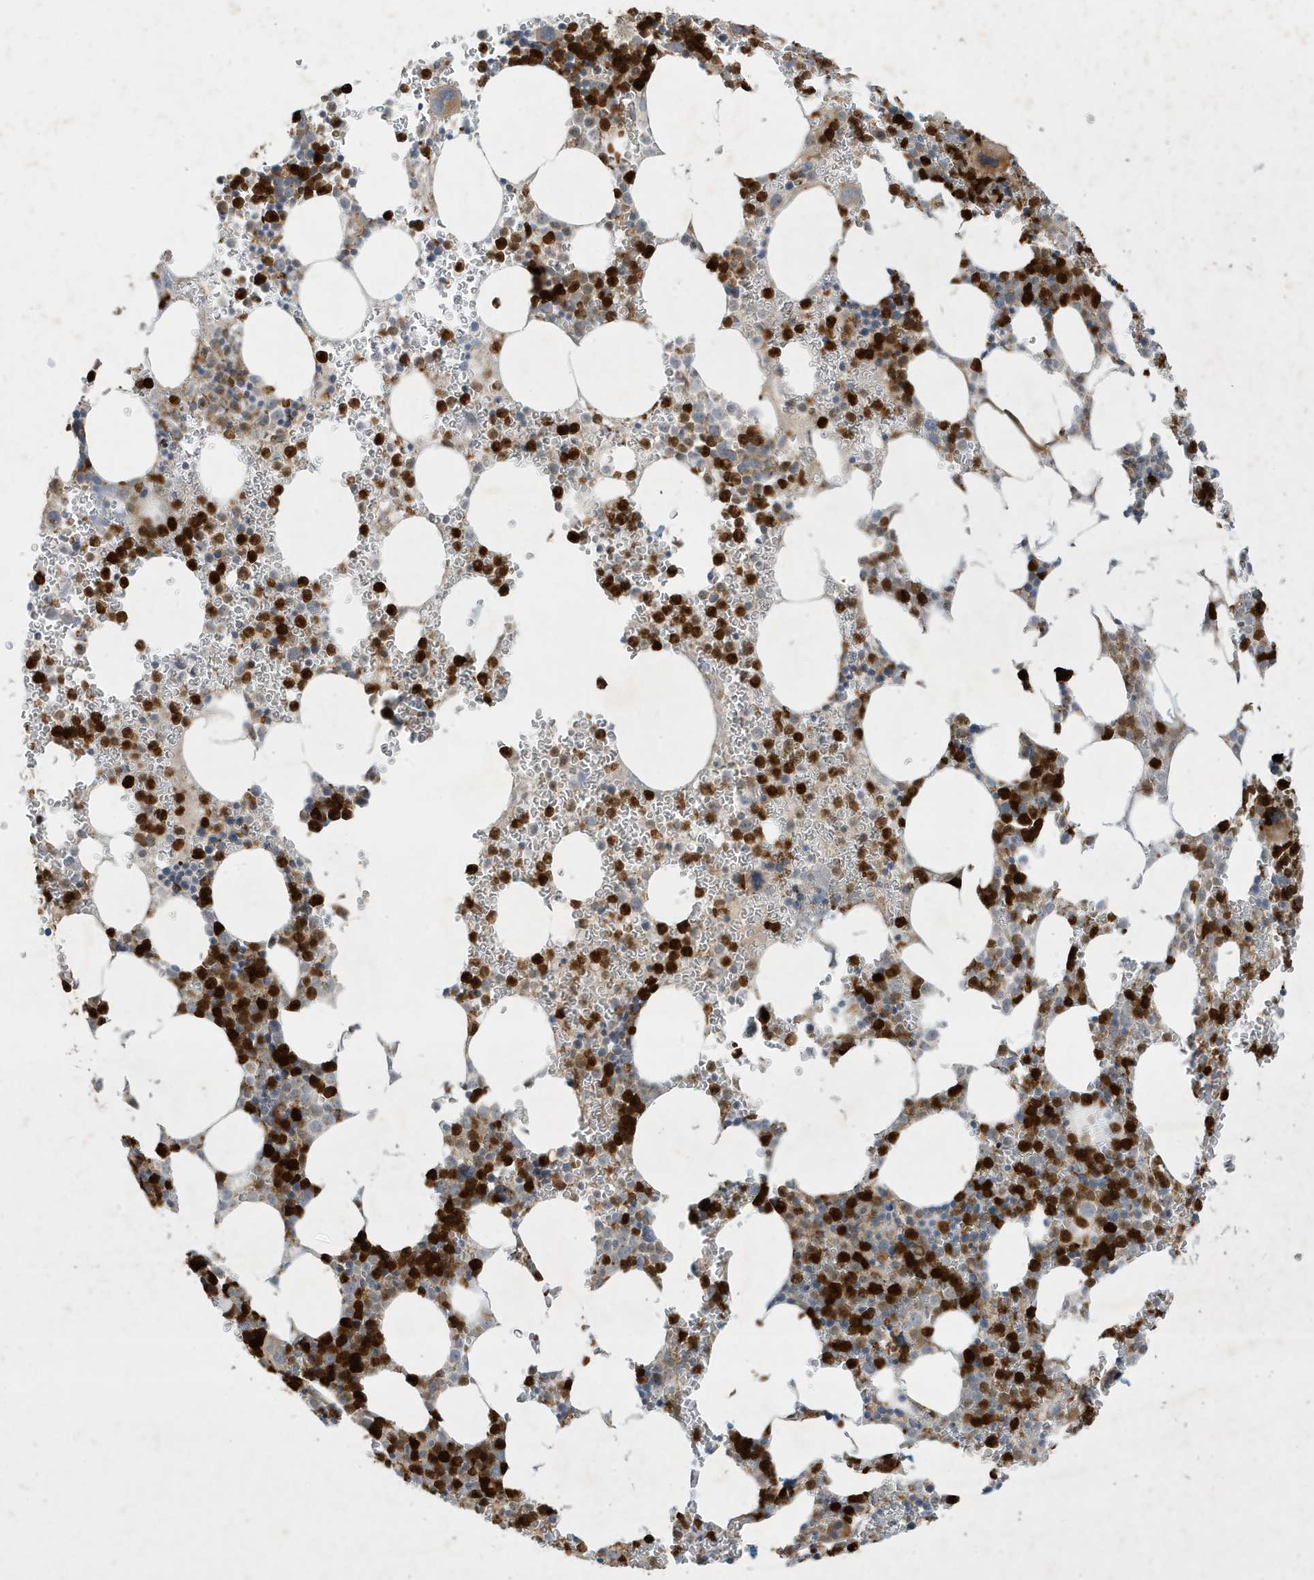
{"staining": {"intensity": "strong", "quantity": "25%-75%", "location": "cytoplasmic/membranous"}, "tissue": "bone marrow", "cell_type": "Hematopoietic cells", "image_type": "normal", "snomed": [{"axis": "morphology", "description": "Normal tissue, NOS"}, {"axis": "topography", "description": "Bone marrow"}], "caption": "This histopathology image exhibits immunohistochemistry staining of benign bone marrow, with high strong cytoplasmic/membranous expression in about 25%-75% of hematopoietic cells.", "gene": "IFT57", "patient": {"sex": "female", "age": 78}}